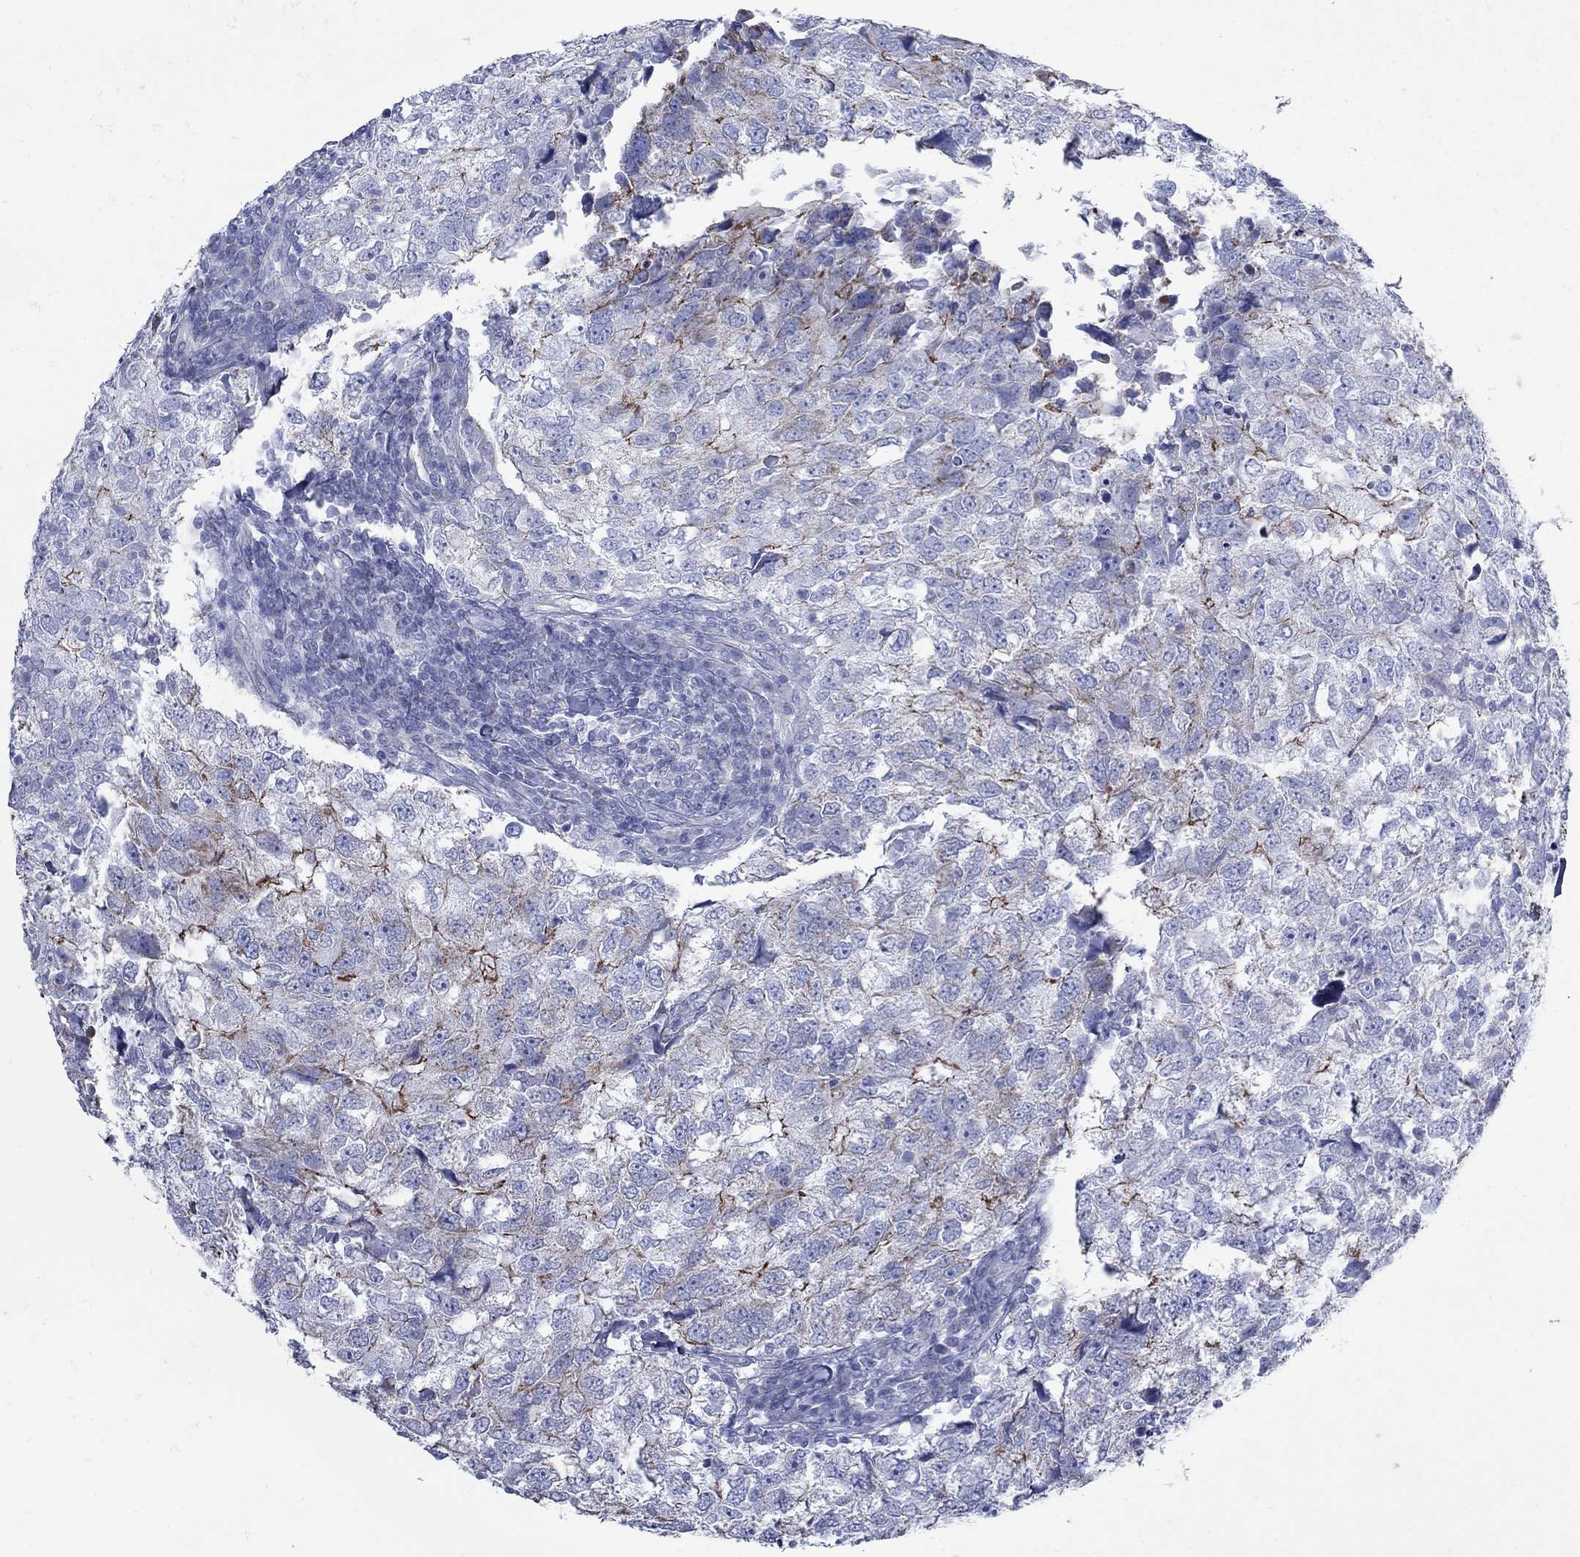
{"staining": {"intensity": "strong", "quantity": "<25%", "location": "cytoplasmic/membranous"}, "tissue": "breast cancer", "cell_type": "Tumor cells", "image_type": "cancer", "snomed": [{"axis": "morphology", "description": "Duct carcinoma"}, {"axis": "topography", "description": "Breast"}], "caption": "Breast cancer (invasive ductal carcinoma) was stained to show a protein in brown. There is medium levels of strong cytoplasmic/membranous staining in approximately <25% of tumor cells.", "gene": "PDZD3", "patient": {"sex": "female", "age": 30}}